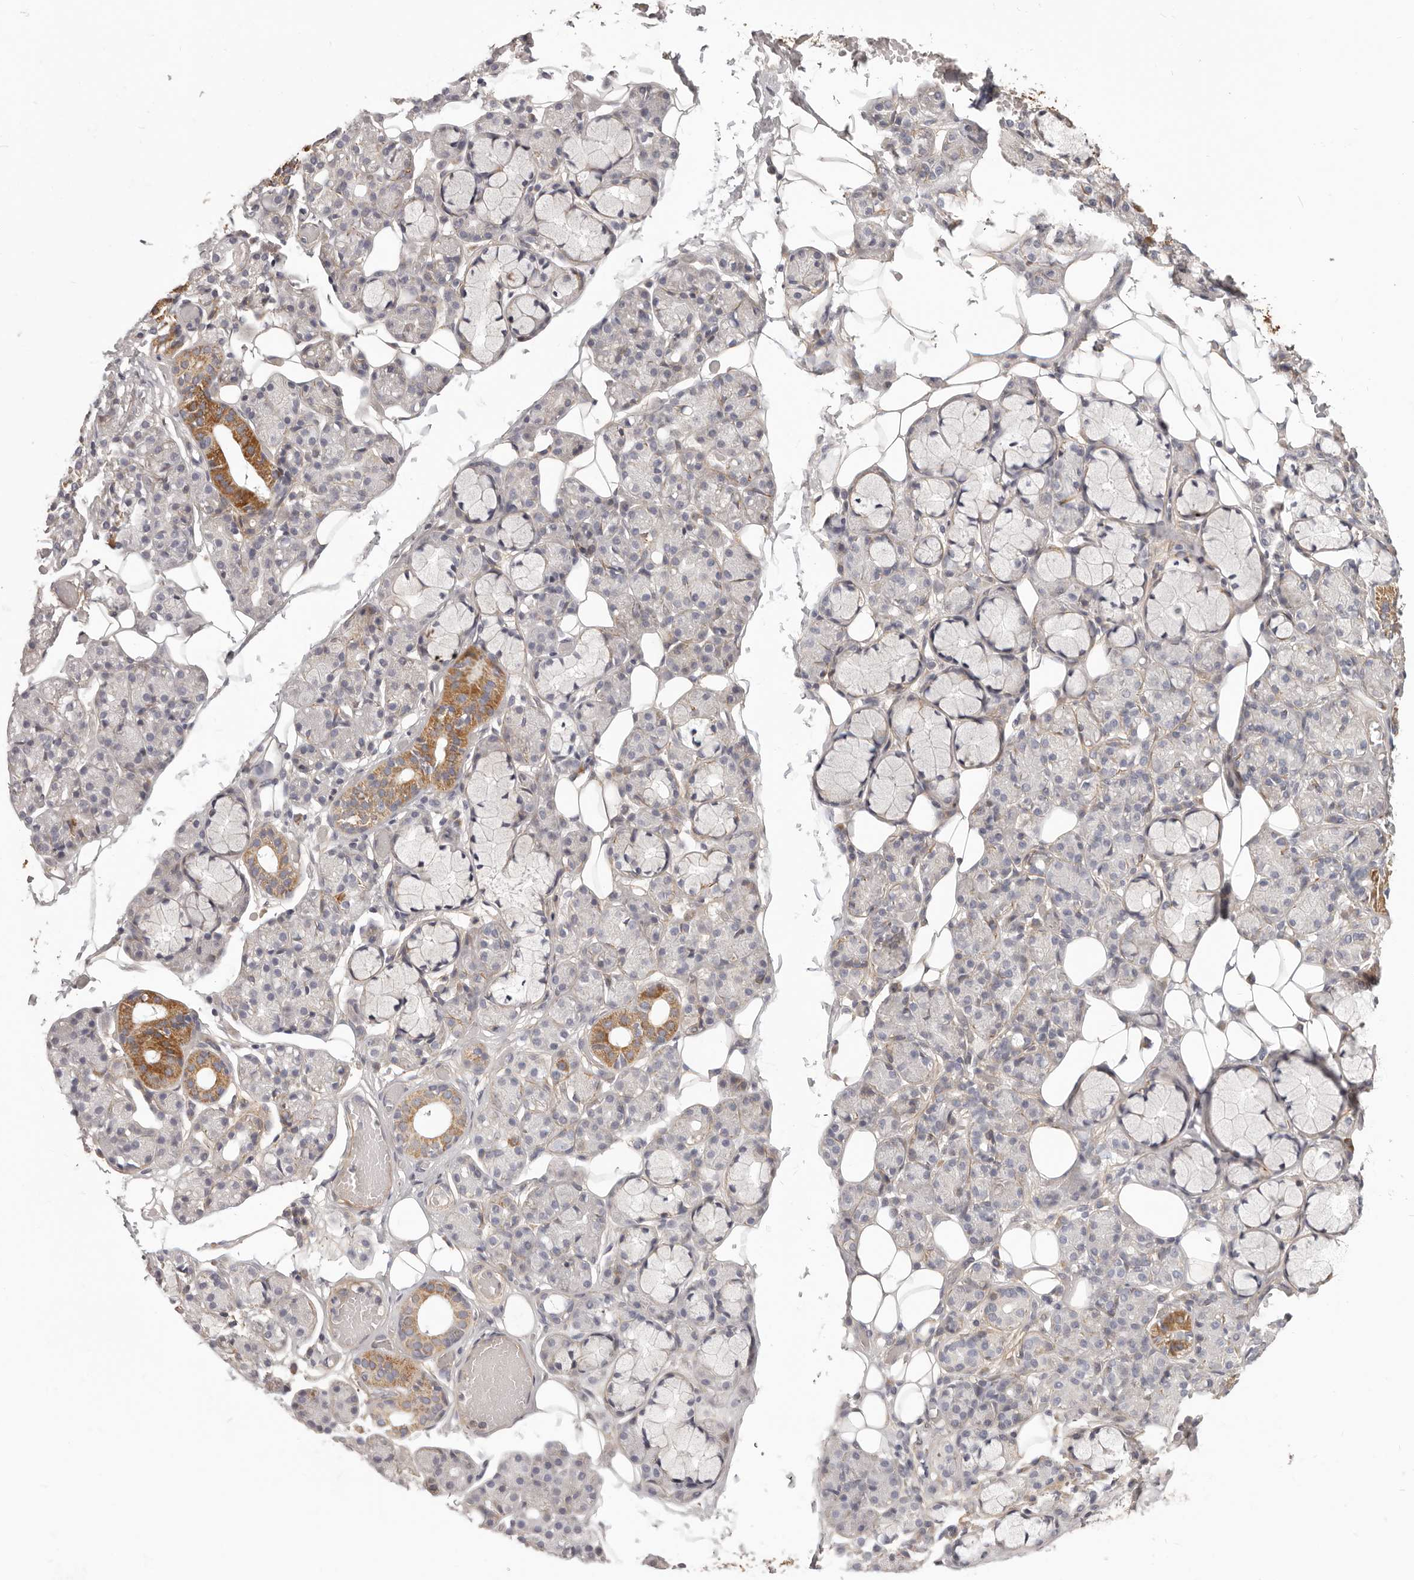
{"staining": {"intensity": "moderate", "quantity": "<25%", "location": "cytoplasmic/membranous"}, "tissue": "salivary gland", "cell_type": "Glandular cells", "image_type": "normal", "snomed": [{"axis": "morphology", "description": "Normal tissue, NOS"}, {"axis": "topography", "description": "Salivary gland"}], "caption": "Immunohistochemical staining of normal human salivary gland exhibits low levels of moderate cytoplasmic/membranous positivity in about <25% of glandular cells. The staining was performed using DAB to visualize the protein expression in brown, while the nuclei were stained in blue with hematoxylin (Magnification: 20x).", "gene": "MRPS10", "patient": {"sex": "male", "age": 63}}